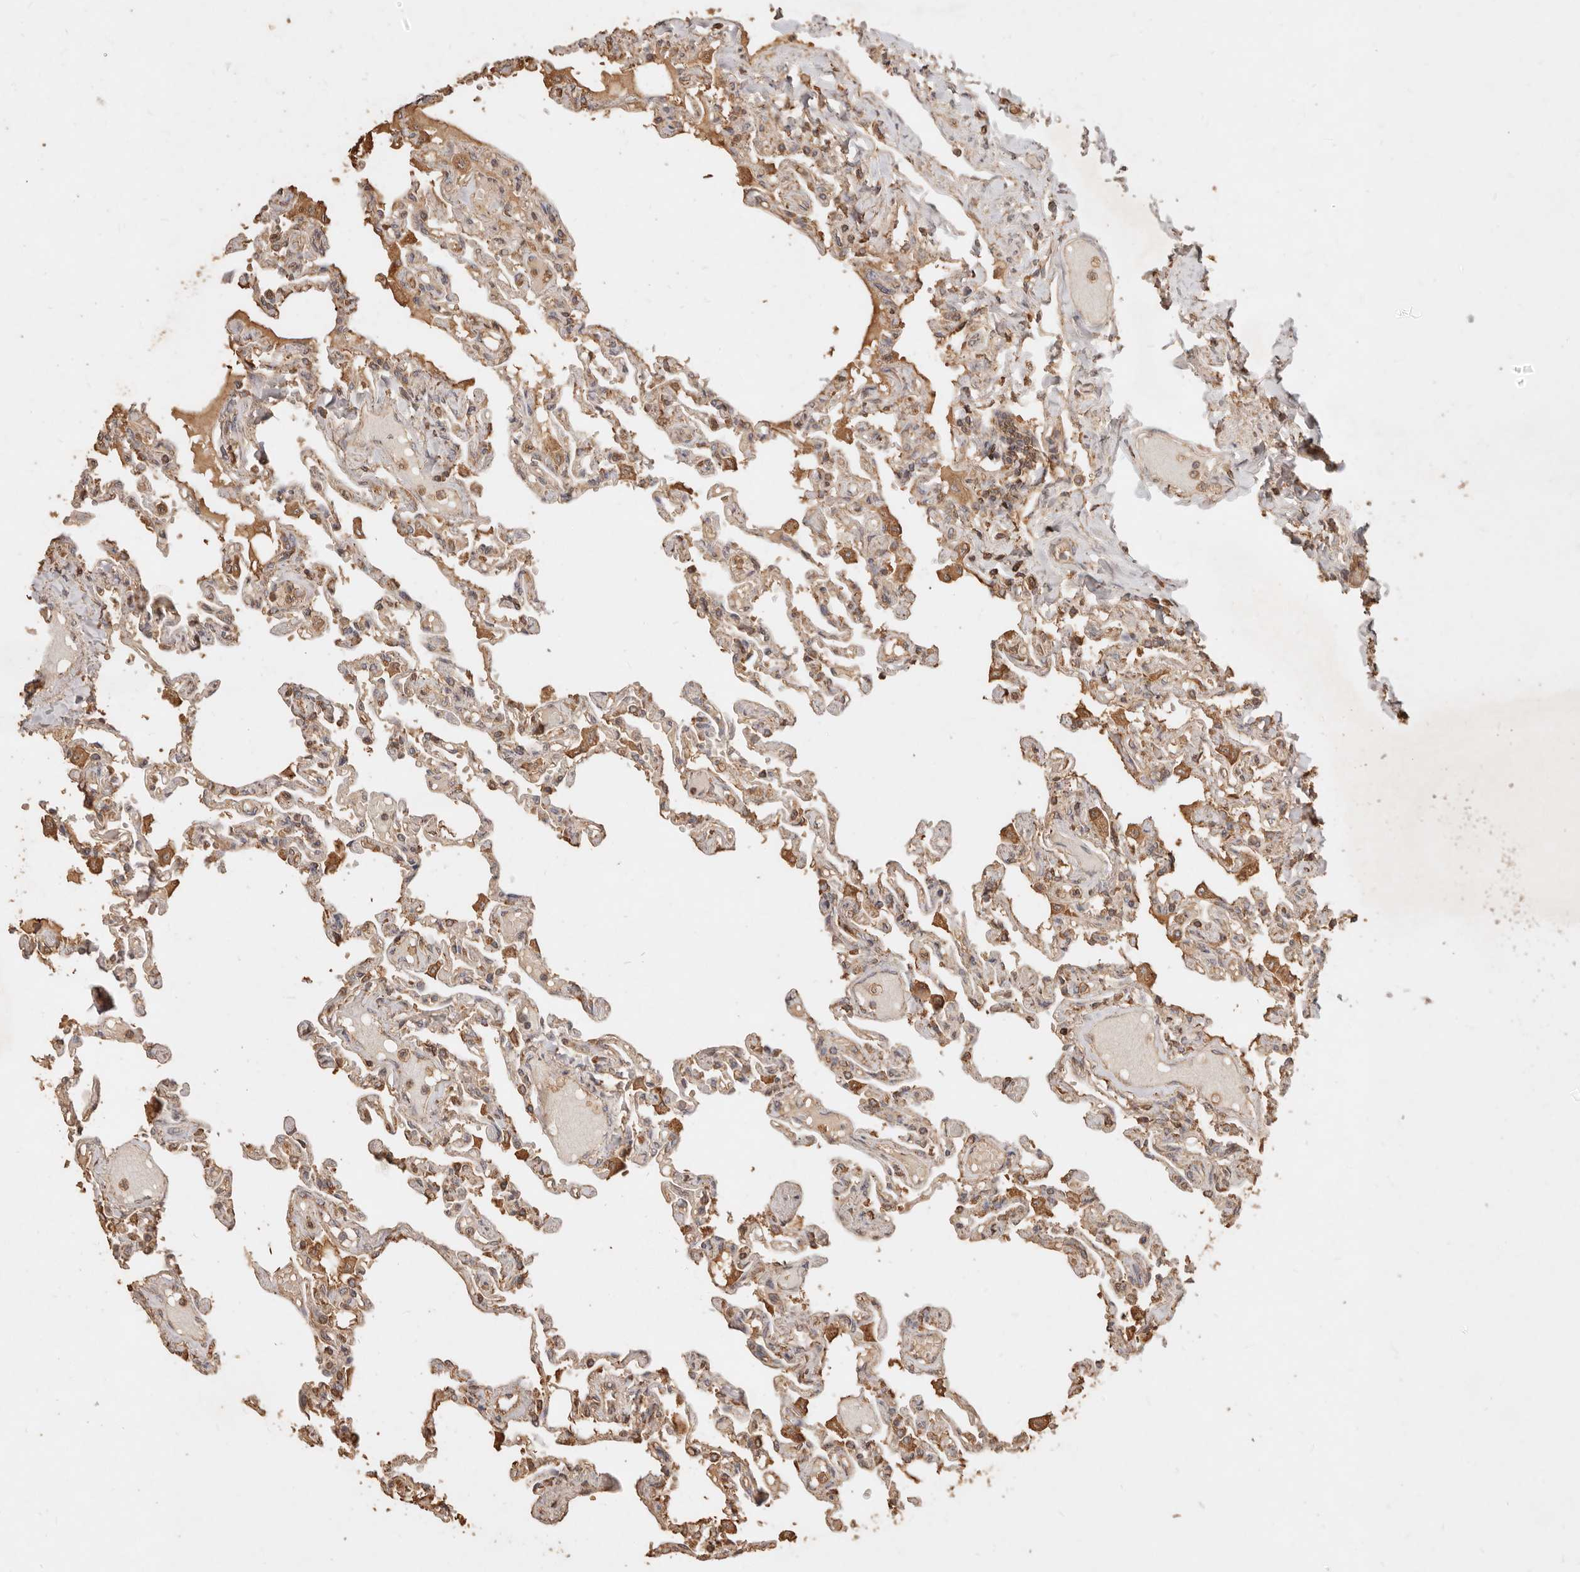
{"staining": {"intensity": "moderate", "quantity": ">75%", "location": "cytoplasmic/membranous"}, "tissue": "lung", "cell_type": "Alveolar cells", "image_type": "normal", "snomed": [{"axis": "morphology", "description": "Normal tissue, NOS"}, {"axis": "topography", "description": "Lung"}], "caption": "Immunohistochemistry staining of unremarkable lung, which demonstrates medium levels of moderate cytoplasmic/membranous staining in about >75% of alveolar cells indicating moderate cytoplasmic/membranous protein positivity. The staining was performed using DAB (3,3'-diaminobenzidine) (brown) for protein detection and nuclei were counterstained in hematoxylin (blue).", "gene": "FAM180B", "patient": {"sex": "male", "age": 21}}